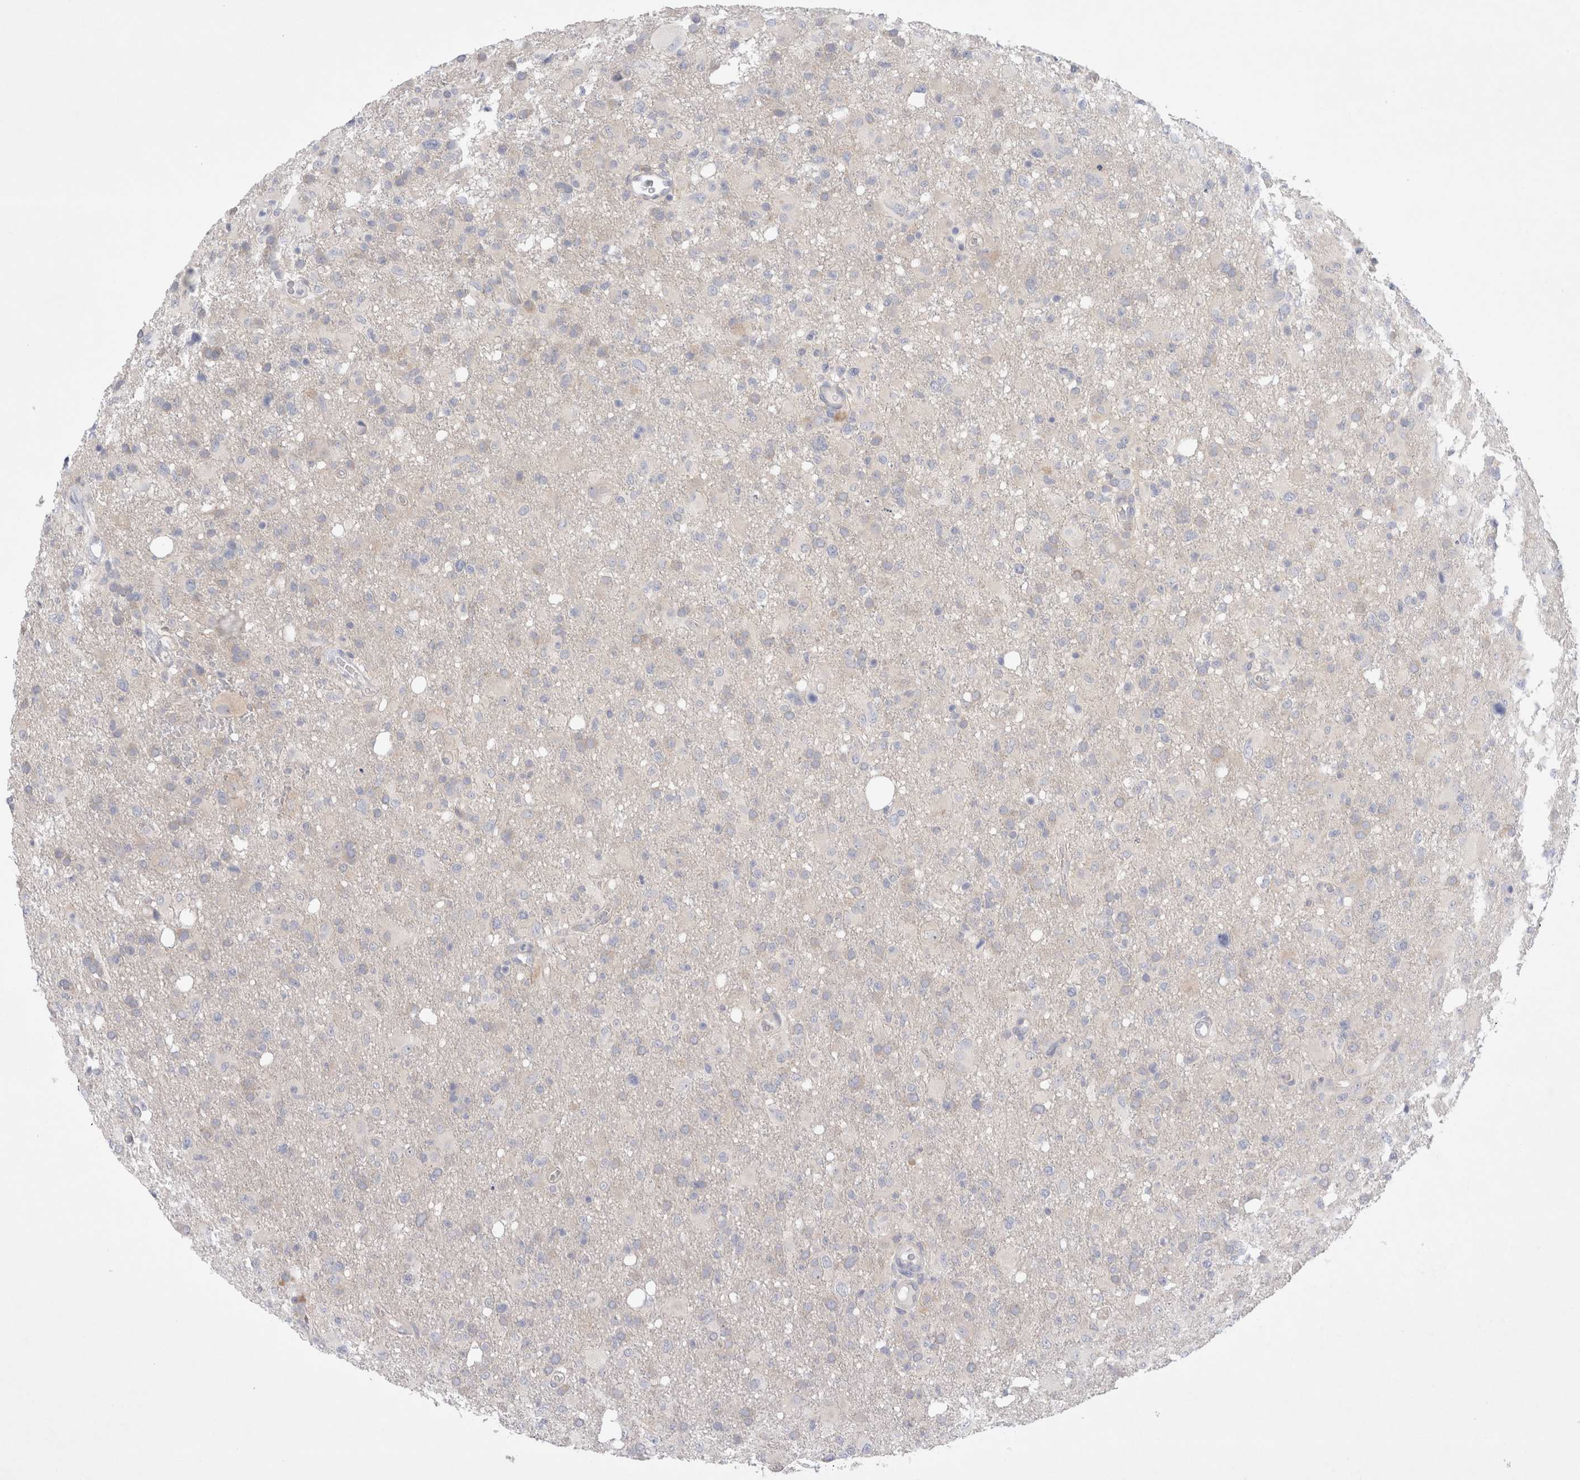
{"staining": {"intensity": "negative", "quantity": "none", "location": "none"}, "tissue": "glioma", "cell_type": "Tumor cells", "image_type": "cancer", "snomed": [{"axis": "morphology", "description": "Glioma, malignant, High grade"}, {"axis": "topography", "description": "Brain"}], "caption": "A high-resolution micrograph shows immunohistochemistry staining of glioma, which displays no significant staining in tumor cells.", "gene": "RBM12B", "patient": {"sex": "female", "age": 57}}